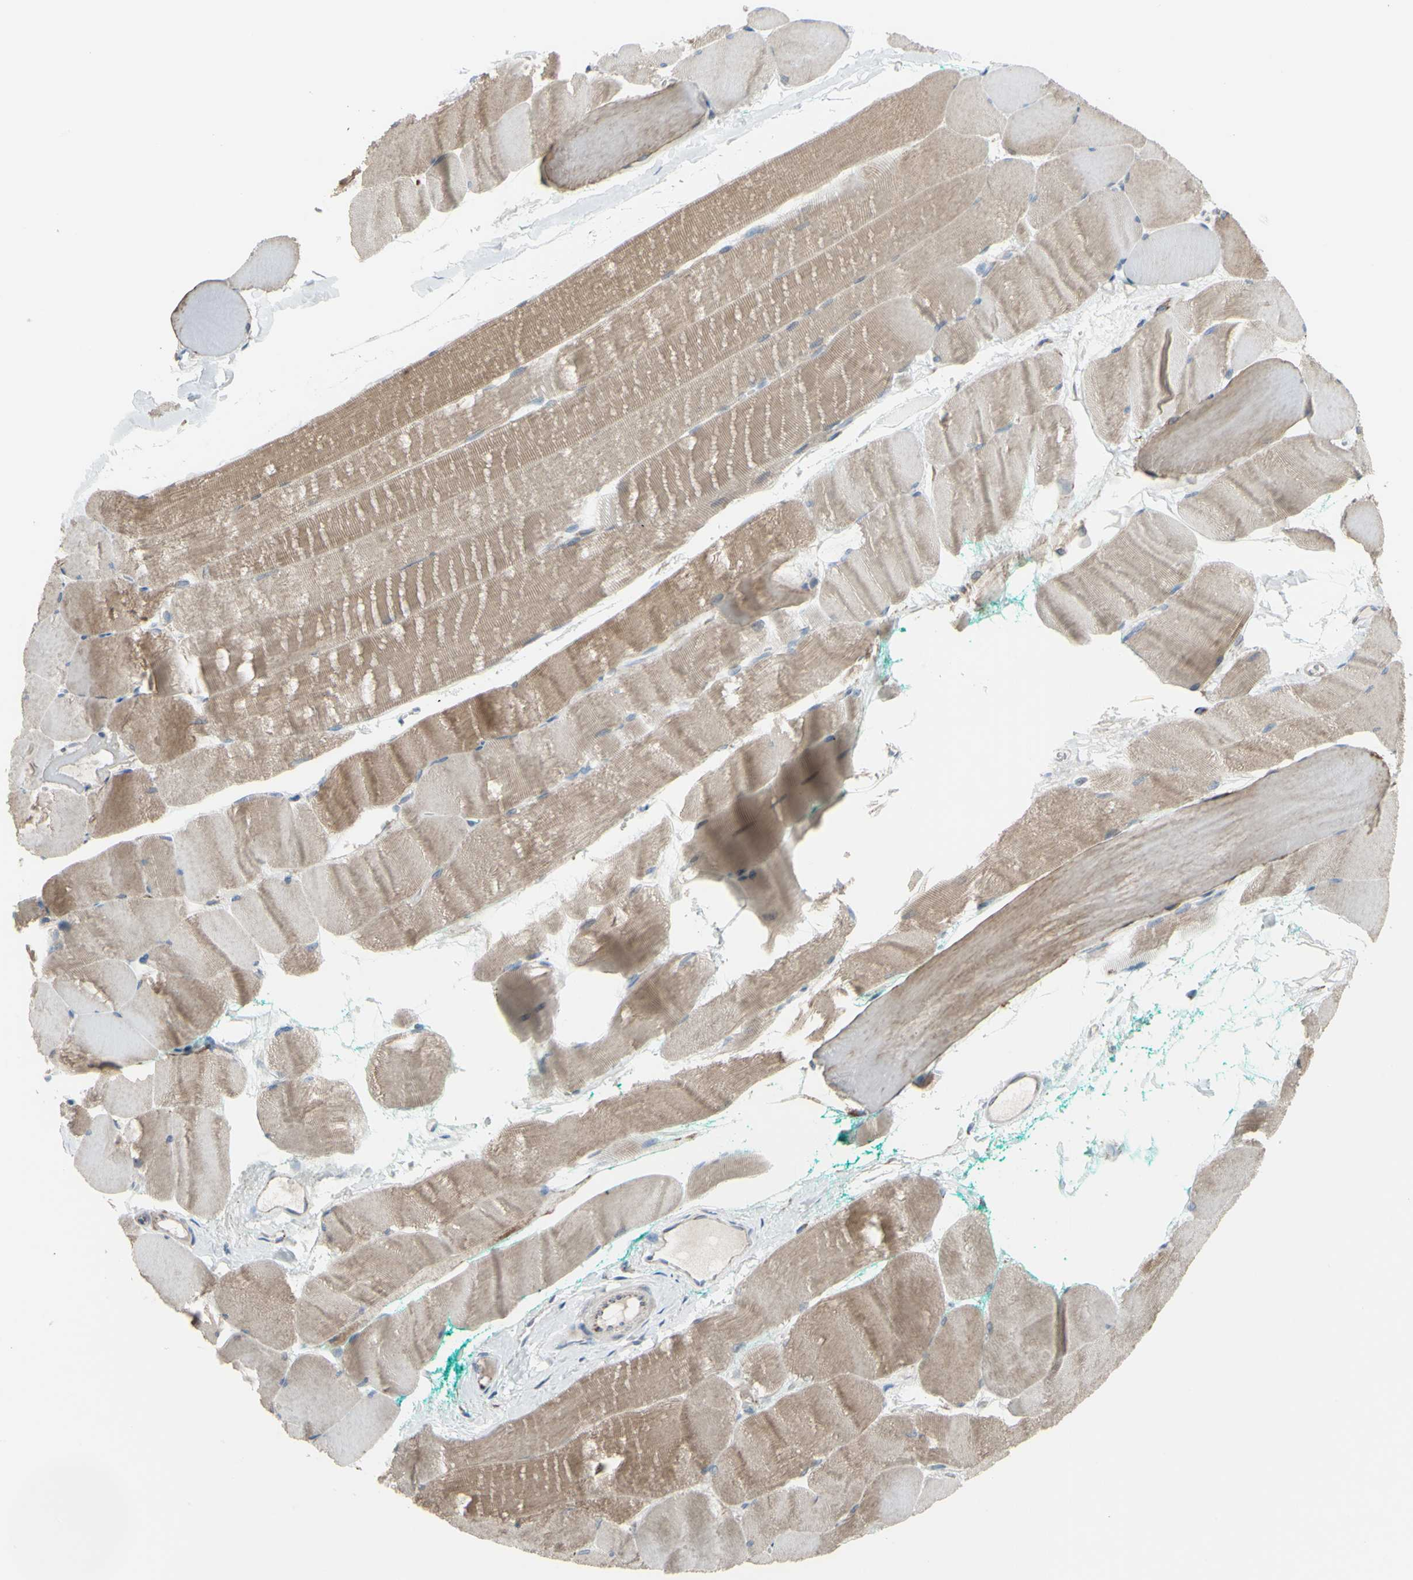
{"staining": {"intensity": "weak", "quantity": ">75%", "location": "cytoplasmic/membranous"}, "tissue": "skeletal muscle", "cell_type": "Myocytes", "image_type": "normal", "snomed": [{"axis": "morphology", "description": "Normal tissue, NOS"}, {"axis": "morphology", "description": "Squamous cell carcinoma, NOS"}, {"axis": "topography", "description": "Skeletal muscle"}], "caption": "IHC image of normal skeletal muscle stained for a protein (brown), which displays low levels of weak cytoplasmic/membranous expression in about >75% of myocytes.", "gene": "GLT8D1", "patient": {"sex": "male", "age": 51}}